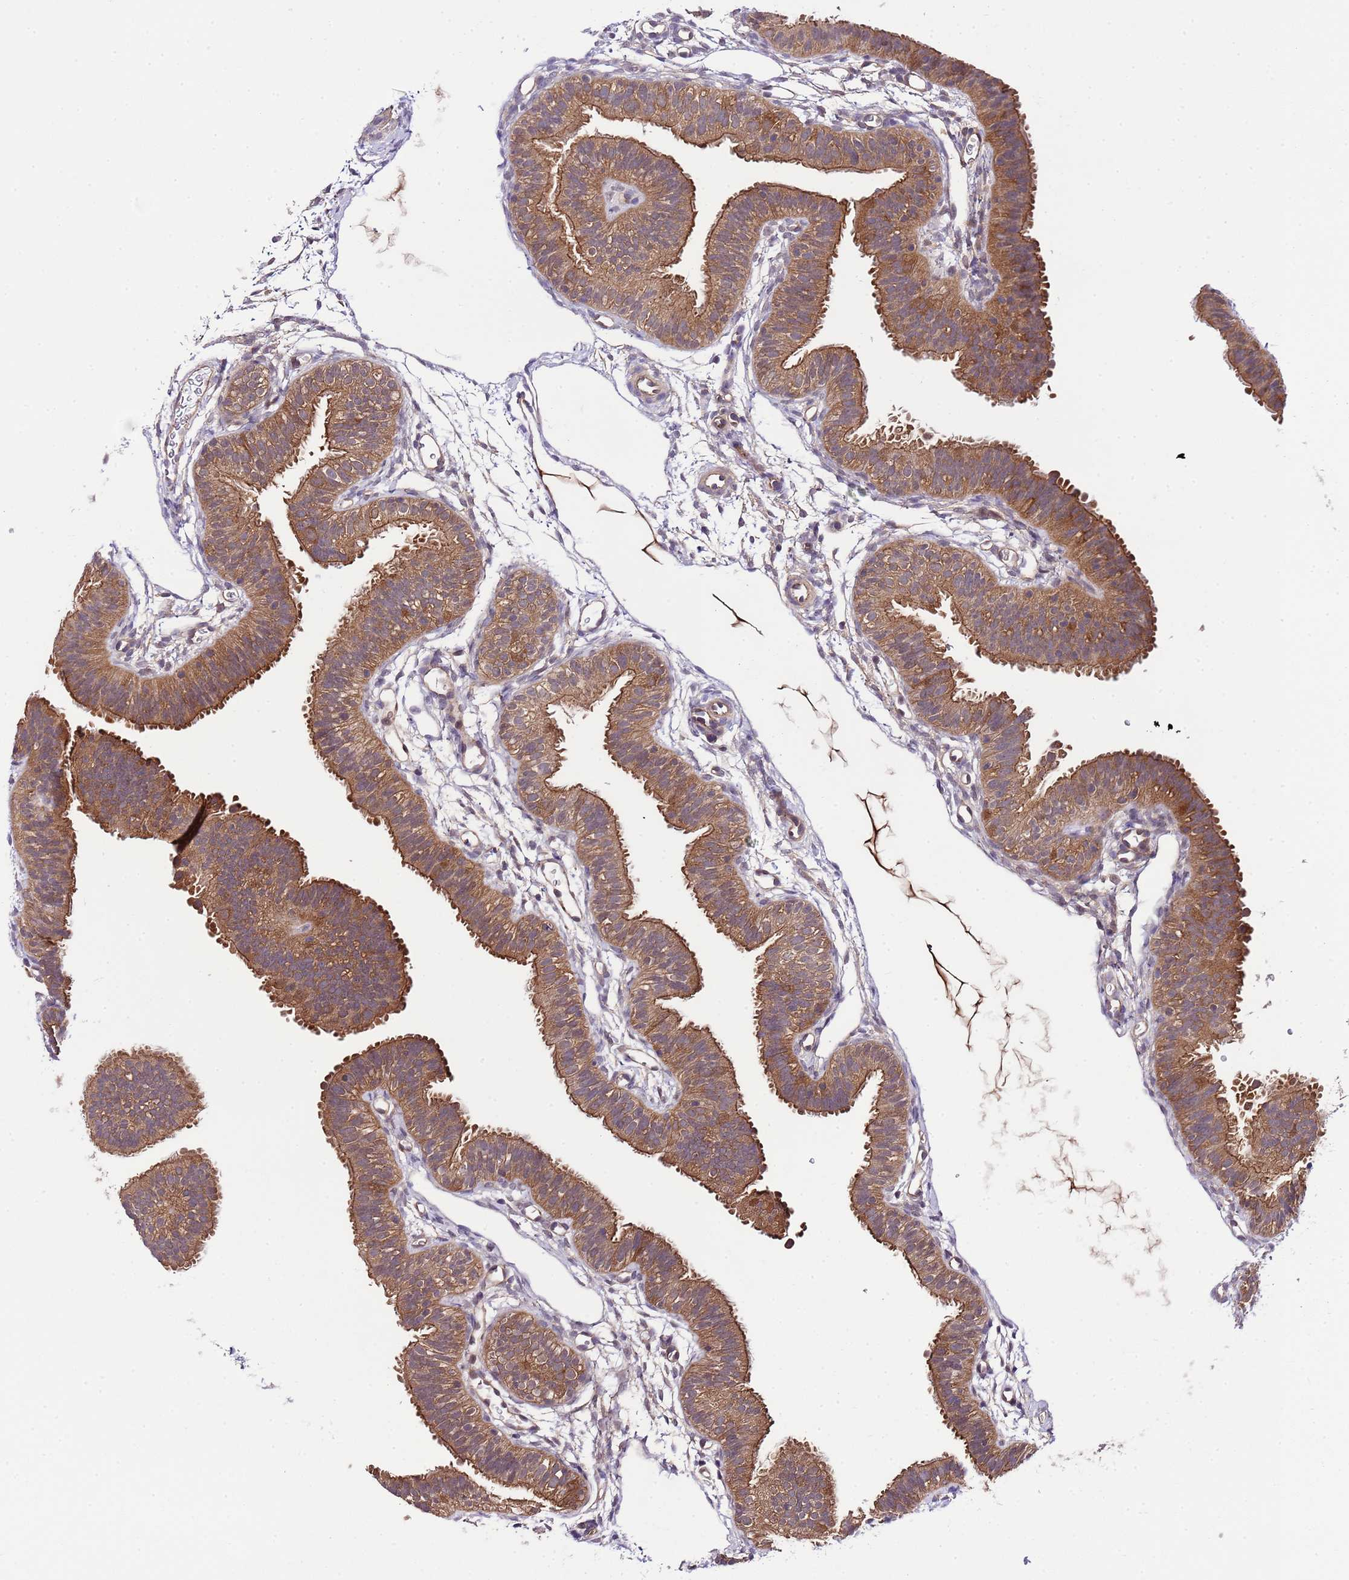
{"staining": {"intensity": "moderate", "quantity": ">75%", "location": "cytoplasmic/membranous"}, "tissue": "fallopian tube", "cell_type": "Glandular cells", "image_type": "normal", "snomed": [{"axis": "morphology", "description": "Normal tissue, NOS"}, {"axis": "topography", "description": "Fallopian tube"}], "caption": "Moderate cytoplasmic/membranous staining is seen in about >75% of glandular cells in unremarkable fallopian tube. Immunohistochemistry (ihc) stains the protein of interest in brown and the nuclei are stained blue.", "gene": "DONSON", "patient": {"sex": "female", "age": 35}}